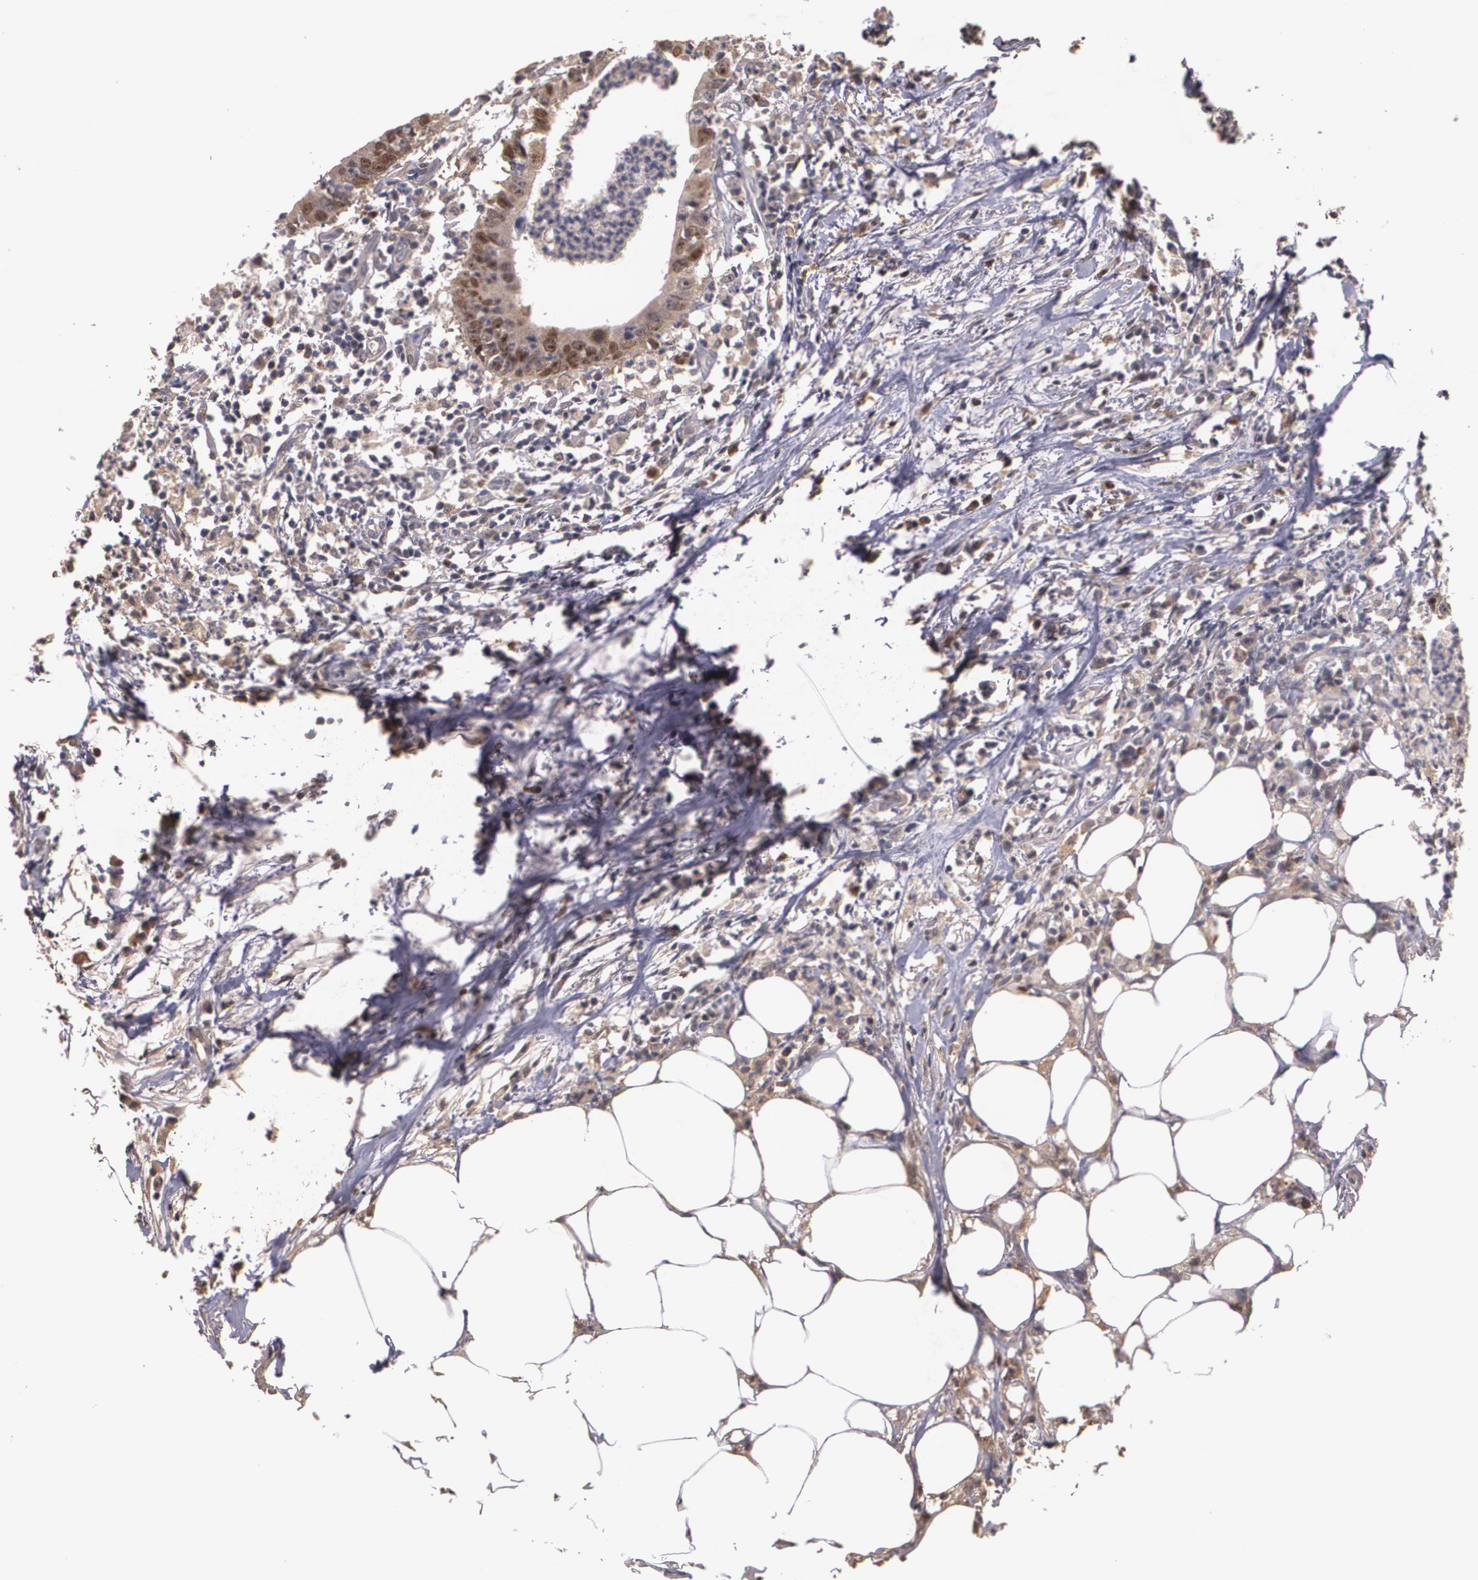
{"staining": {"intensity": "moderate", "quantity": "25%-75%", "location": "cytoplasmic/membranous,nuclear"}, "tissue": "colorectal cancer", "cell_type": "Tumor cells", "image_type": "cancer", "snomed": [{"axis": "morphology", "description": "Adenocarcinoma, NOS"}, {"axis": "topography", "description": "Colon"}], "caption": "A brown stain highlights moderate cytoplasmic/membranous and nuclear staining of a protein in colorectal cancer tumor cells. The staining is performed using DAB brown chromogen to label protein expression. The nuclei are counter-stained blue using hematoxylin.", "gene": "BRCA1", "patient": {"sex": "male", "age": 55}}